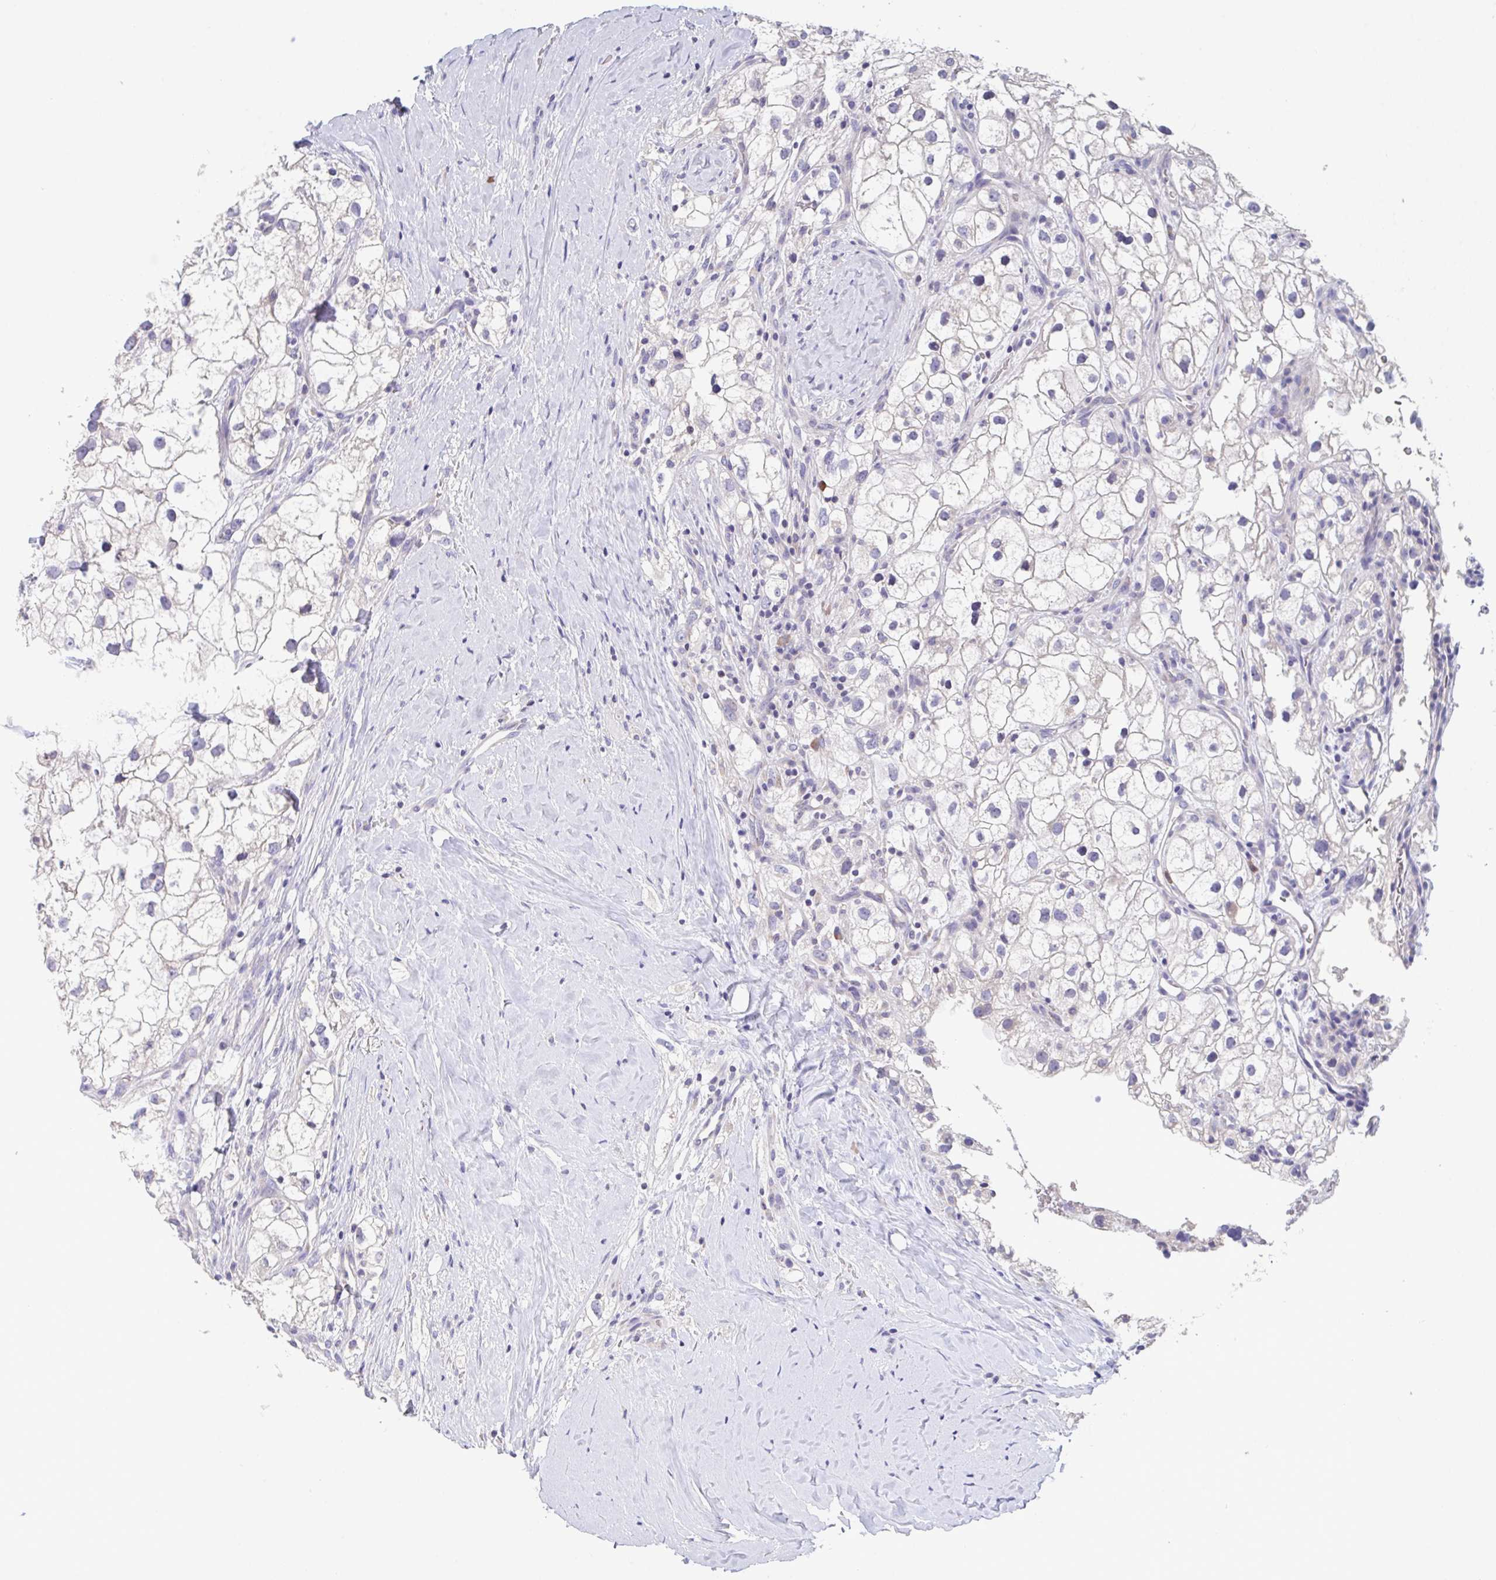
{"staining": {"intensity": "negative", "quantity": "none", "location": "none"}, "tissue": "renal cancer", "cell_type": "Tumor cells", "image_type": "cancer", "snomed": [{"axis": "morphology", "description": "Adenocarcinoma, NOS"}, {"axis": "topography", "description": "Kidney"}], "caption": "There is no significant staining in tumor cells of adenocarcinoma (renal).", "gene": "LRRC58", "patient": {"sex": "male", "age": 59}}